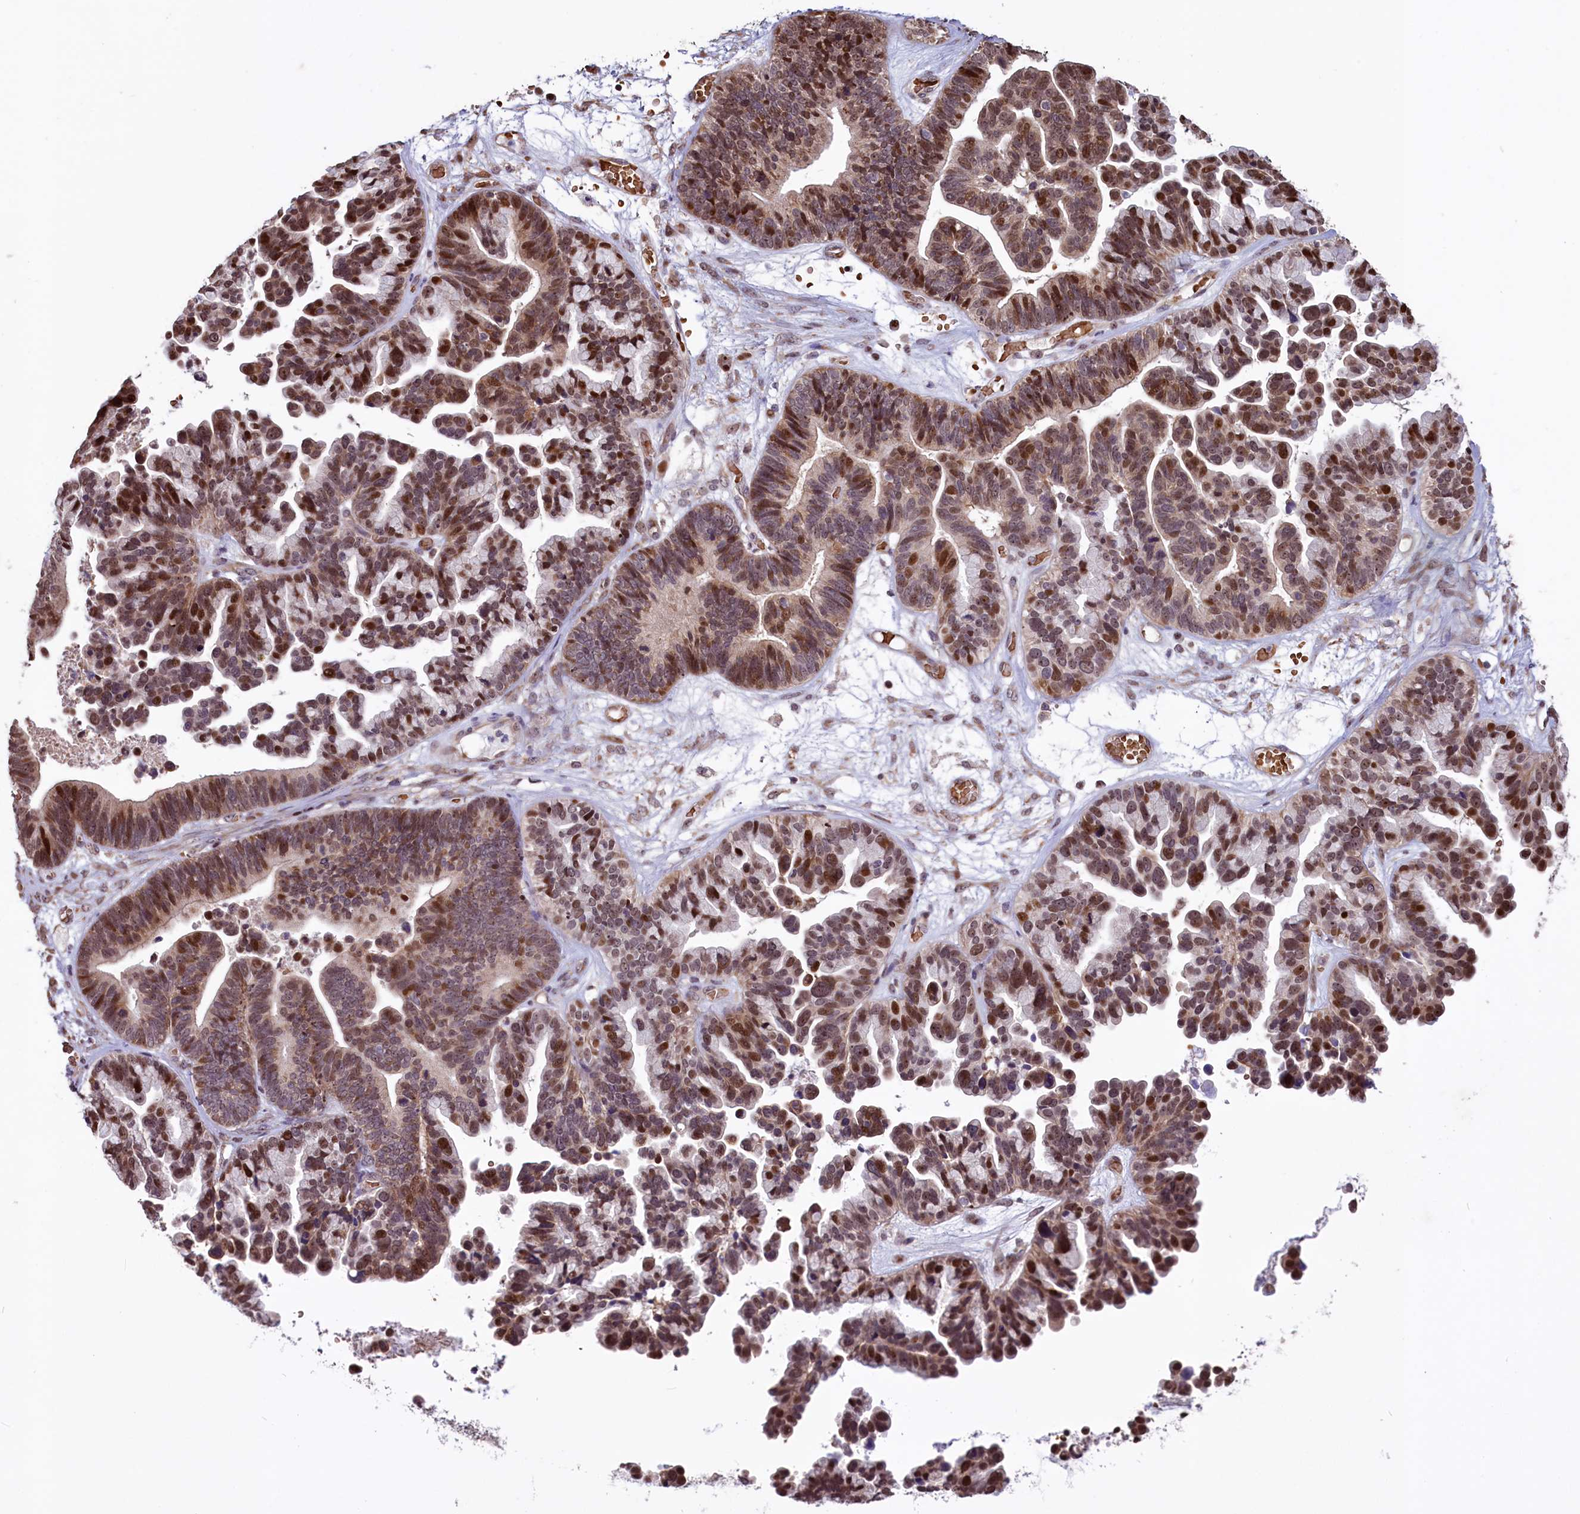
{"staining": {"intensity": "moderate", "quantity": ">75%", "location": "cytoplasmic/membranous,nuclear"}, "tissue": "ovarian cancer", "cell_type": "Tumor cells", "image_type": "cancer", "snomed": [{"axis": "morphology", "description": "Cystadenocarcinoma, serous, NOS"}, {"axis": "topography", "description": "Ovary"}], "caption": "Protein staining of ovarian serous cystadenocarcinoma tissue displays moderate cytoplasmic/membranous and nuclear staining in approximately >75% of tumor cells.", "gene": "SHFL", "patient": {"sex": "female", "age": 56}}